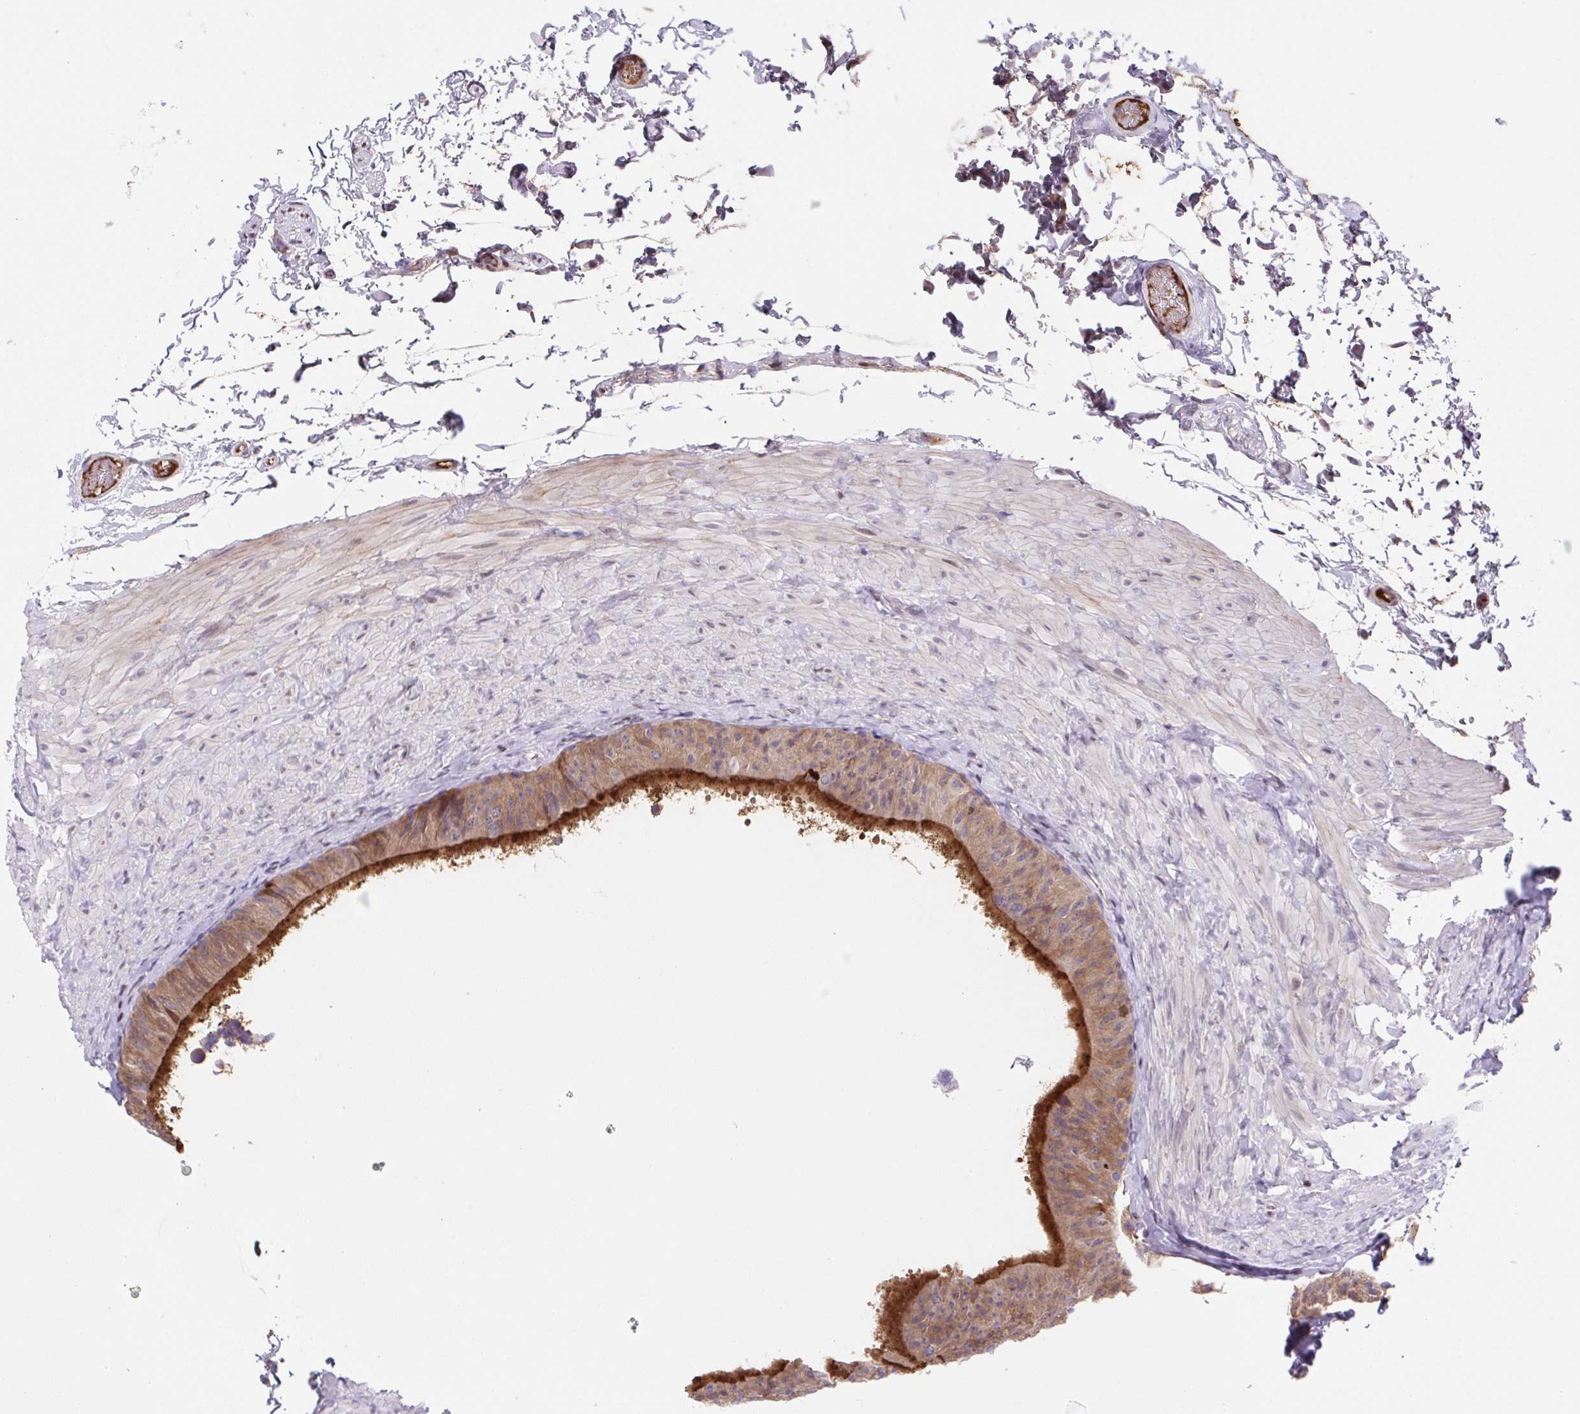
{"staining": {"intensity": "strong", "quantity": "25%-75%", "location": "cytoplasmic/membranous"}, "tissue": "epididymis", "cell_type": "Glandular cells", "image_type": "normal", "snomed": [{"axis": "morphology", "description": "Normal tissue, NOS"}, {"axis": "topography", "description": "Epididymis, spermatic cord, NOS"}, {"axis": "topography", "description": "Epididymis"}], "caption": "A histopathology image of human epididymis stained for a protein reveals strong cytoplasmic/membranous brown staining in glandular cells. (IHC, brightfield microscopy, high magnification).", "gene": "TPRG1", "patient": {"sex": "male", "age": 31}}